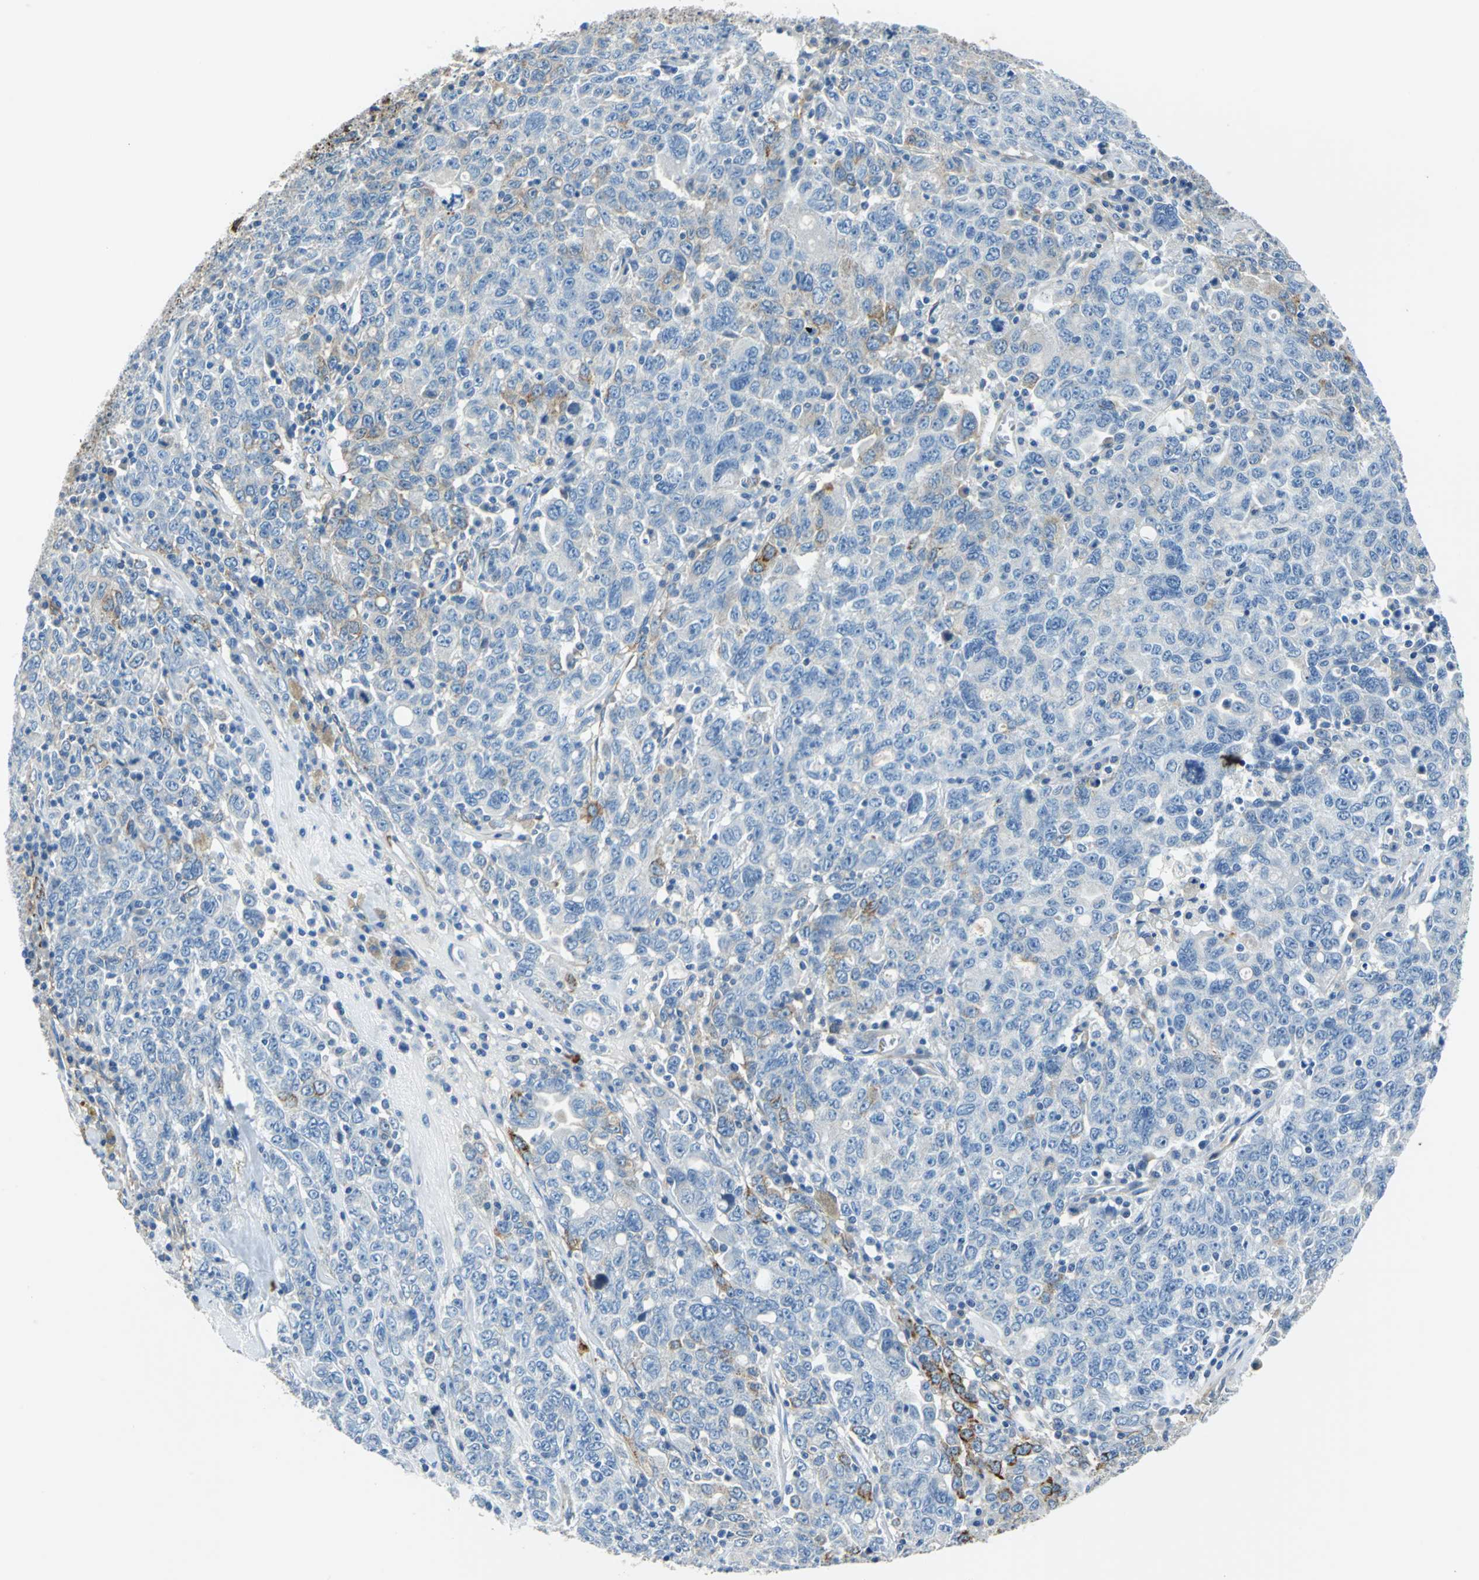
{"staining": {"intensity": "strong", "quantity": "<25%", "location": "cytoplasmic/membranous"}, "tissue": "ovarian cancer", "cell_type": "Tumor cells", "image_type": "cancer", "snomed": [{"axis": "morphology", "description": "Carcinoma, endometroid"}, {"axis": "topography", "description": "Ovary"}], "caption": "Brown immunohistochemical staining in ovarian endometroid carcinoma displays strong cytoplasmic/membranous positivity in about <25% of tumor cells.", "gene": "AKAP12", "patient": {"sex": "female", "age": 62}}